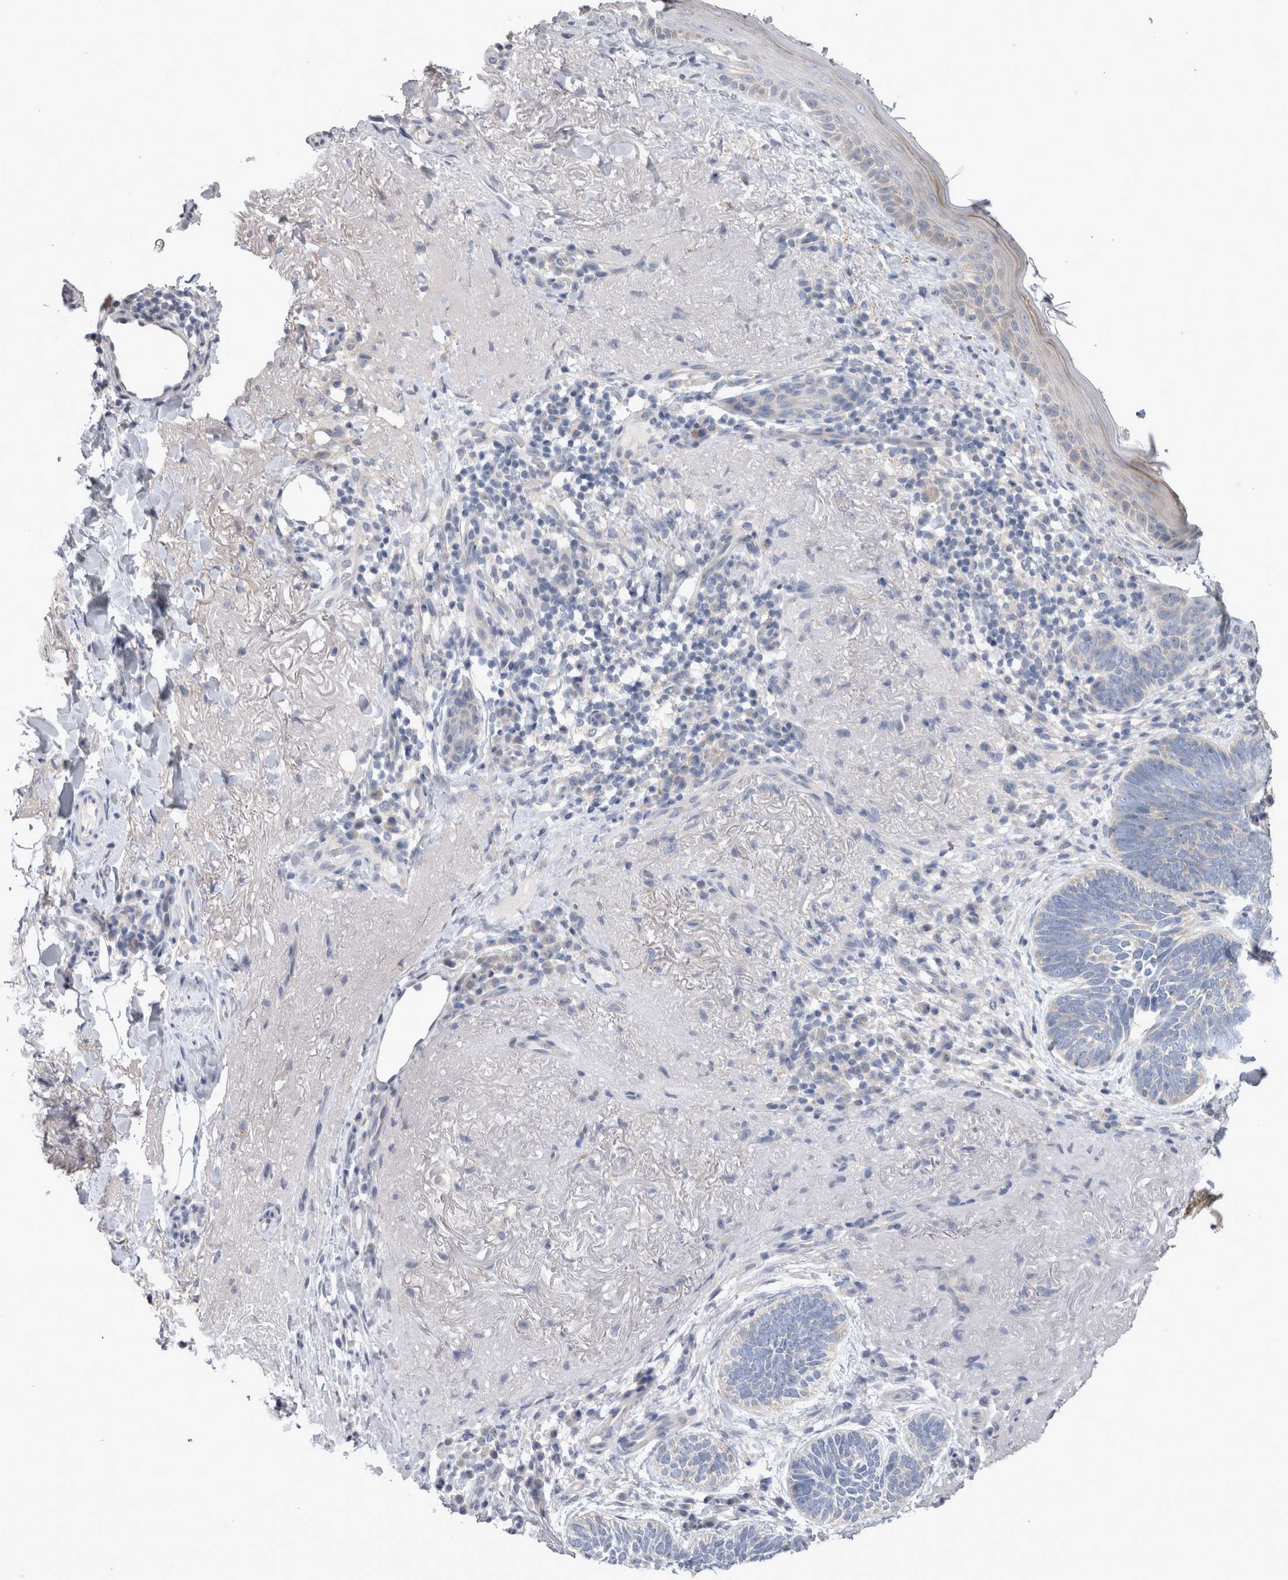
{"staining": {"intensity": "negative", "quantity": "none", "location": "none"}, "tissue": "skin cancer", "cell_type": "Tumor cells", "image_type": "cancer", "snomed": [{"axis": "morphology", "description": "Basal cell carcinoma"}, {"axis": "topography", "description": "Skin"}], "caption": "IHC micrograph of skin cancer (basal cell carcinoma) stained for a protein (brown), which reveals no staining in tumor cells.", "gene": "LRRC40", "patient": {"sex": "female", "age": 85}}